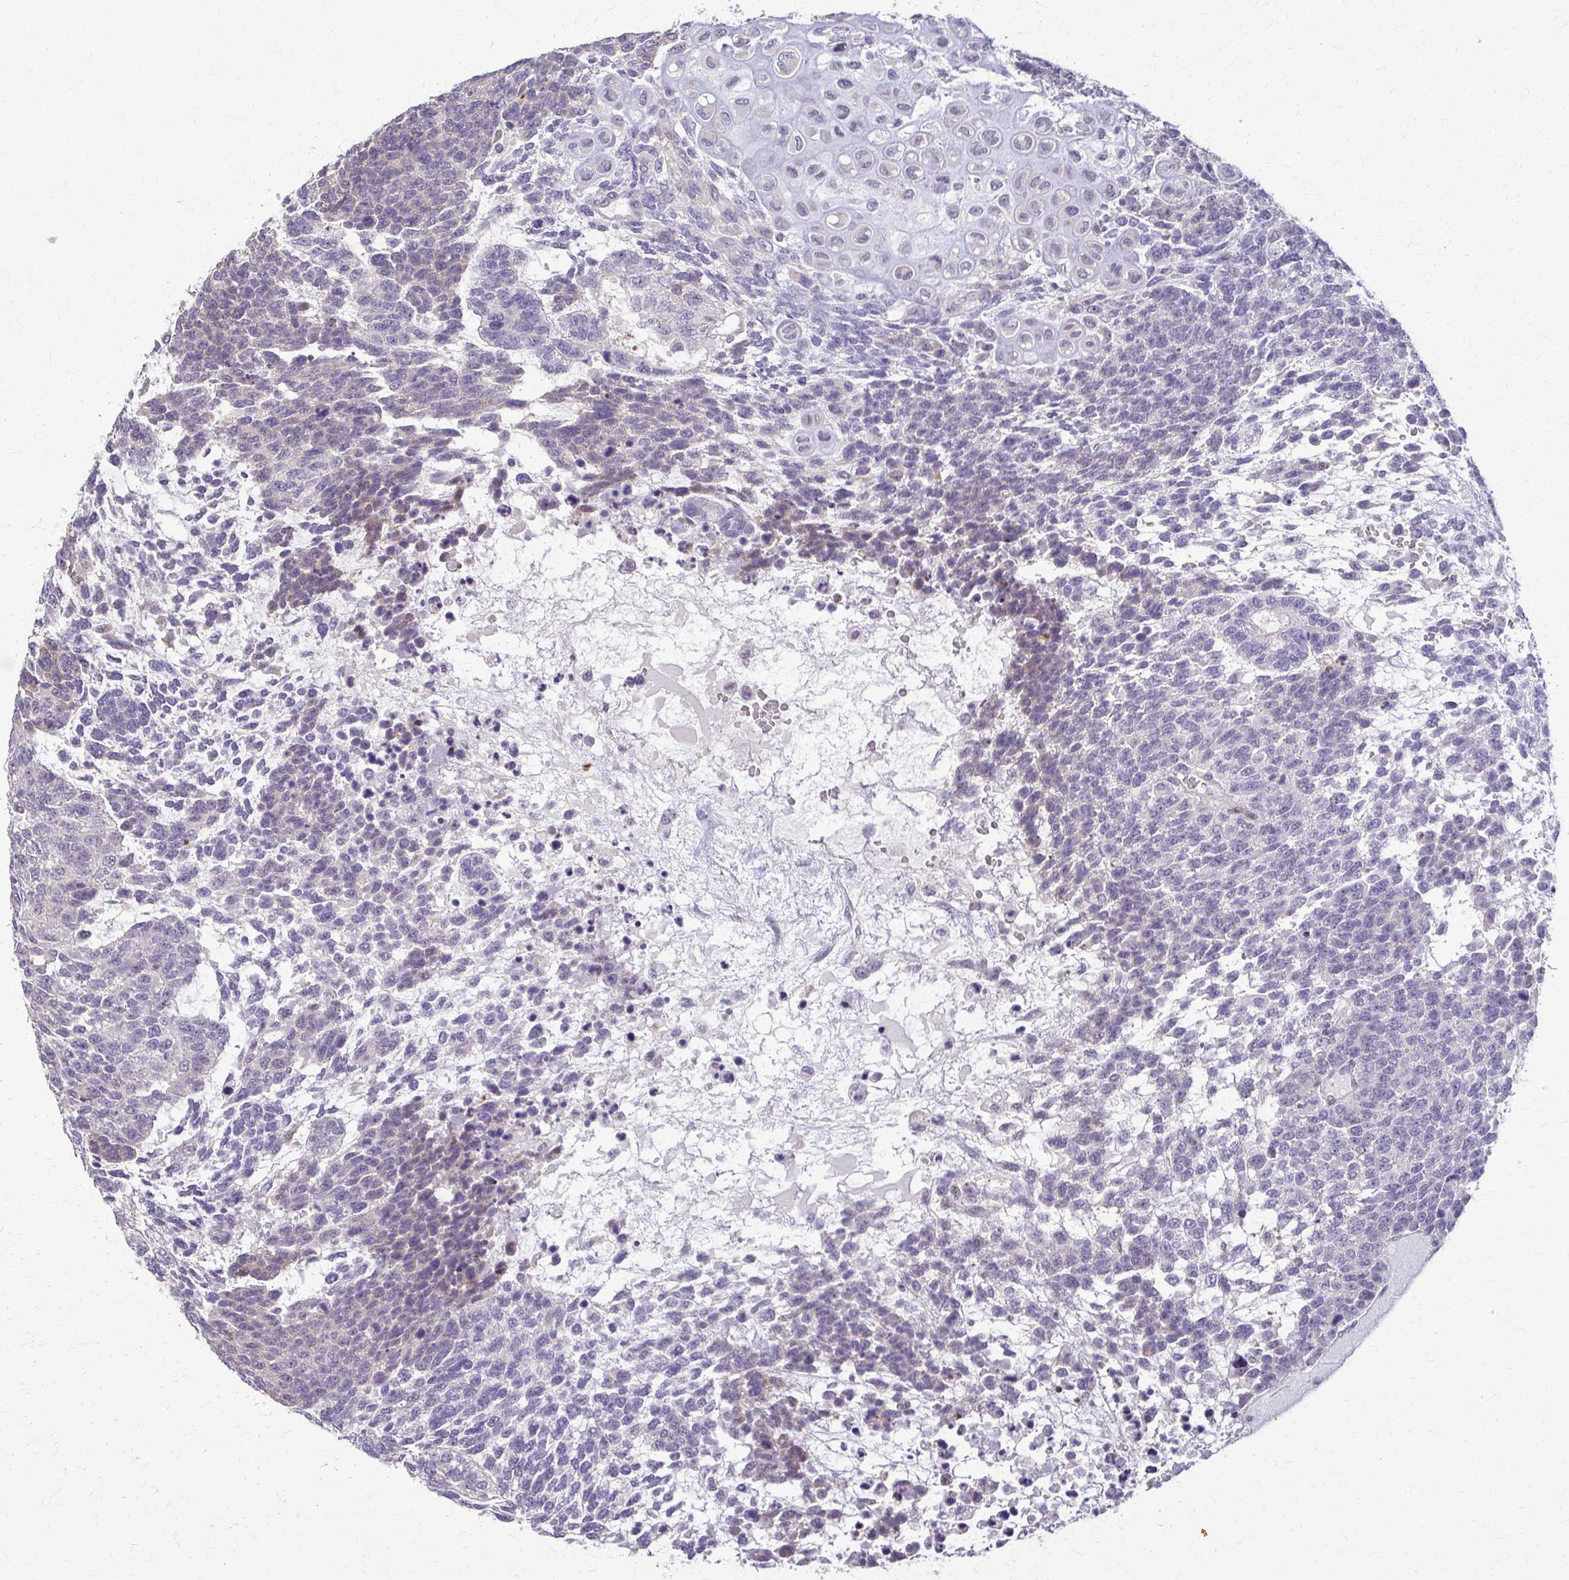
{"staining": {"intensity": "negative", "quantity": "none", "location": "none"}, "tissue": "testis cancer", "cell_type": "Tumor cells", "image_type": "cancer", "snomed": [{"axis": "morphology", "description": "Carcinoma, Embryonal, NOS"}, {"axis": "topography", "description": "Testis"}], "caption": "Testis cancer (embryonal carcinoma) was stained to show a protein in brown. There is no significant positivity in tumor cells.", "gene": "ZNF34", "patient": {"sex": "male", "age": 23}}